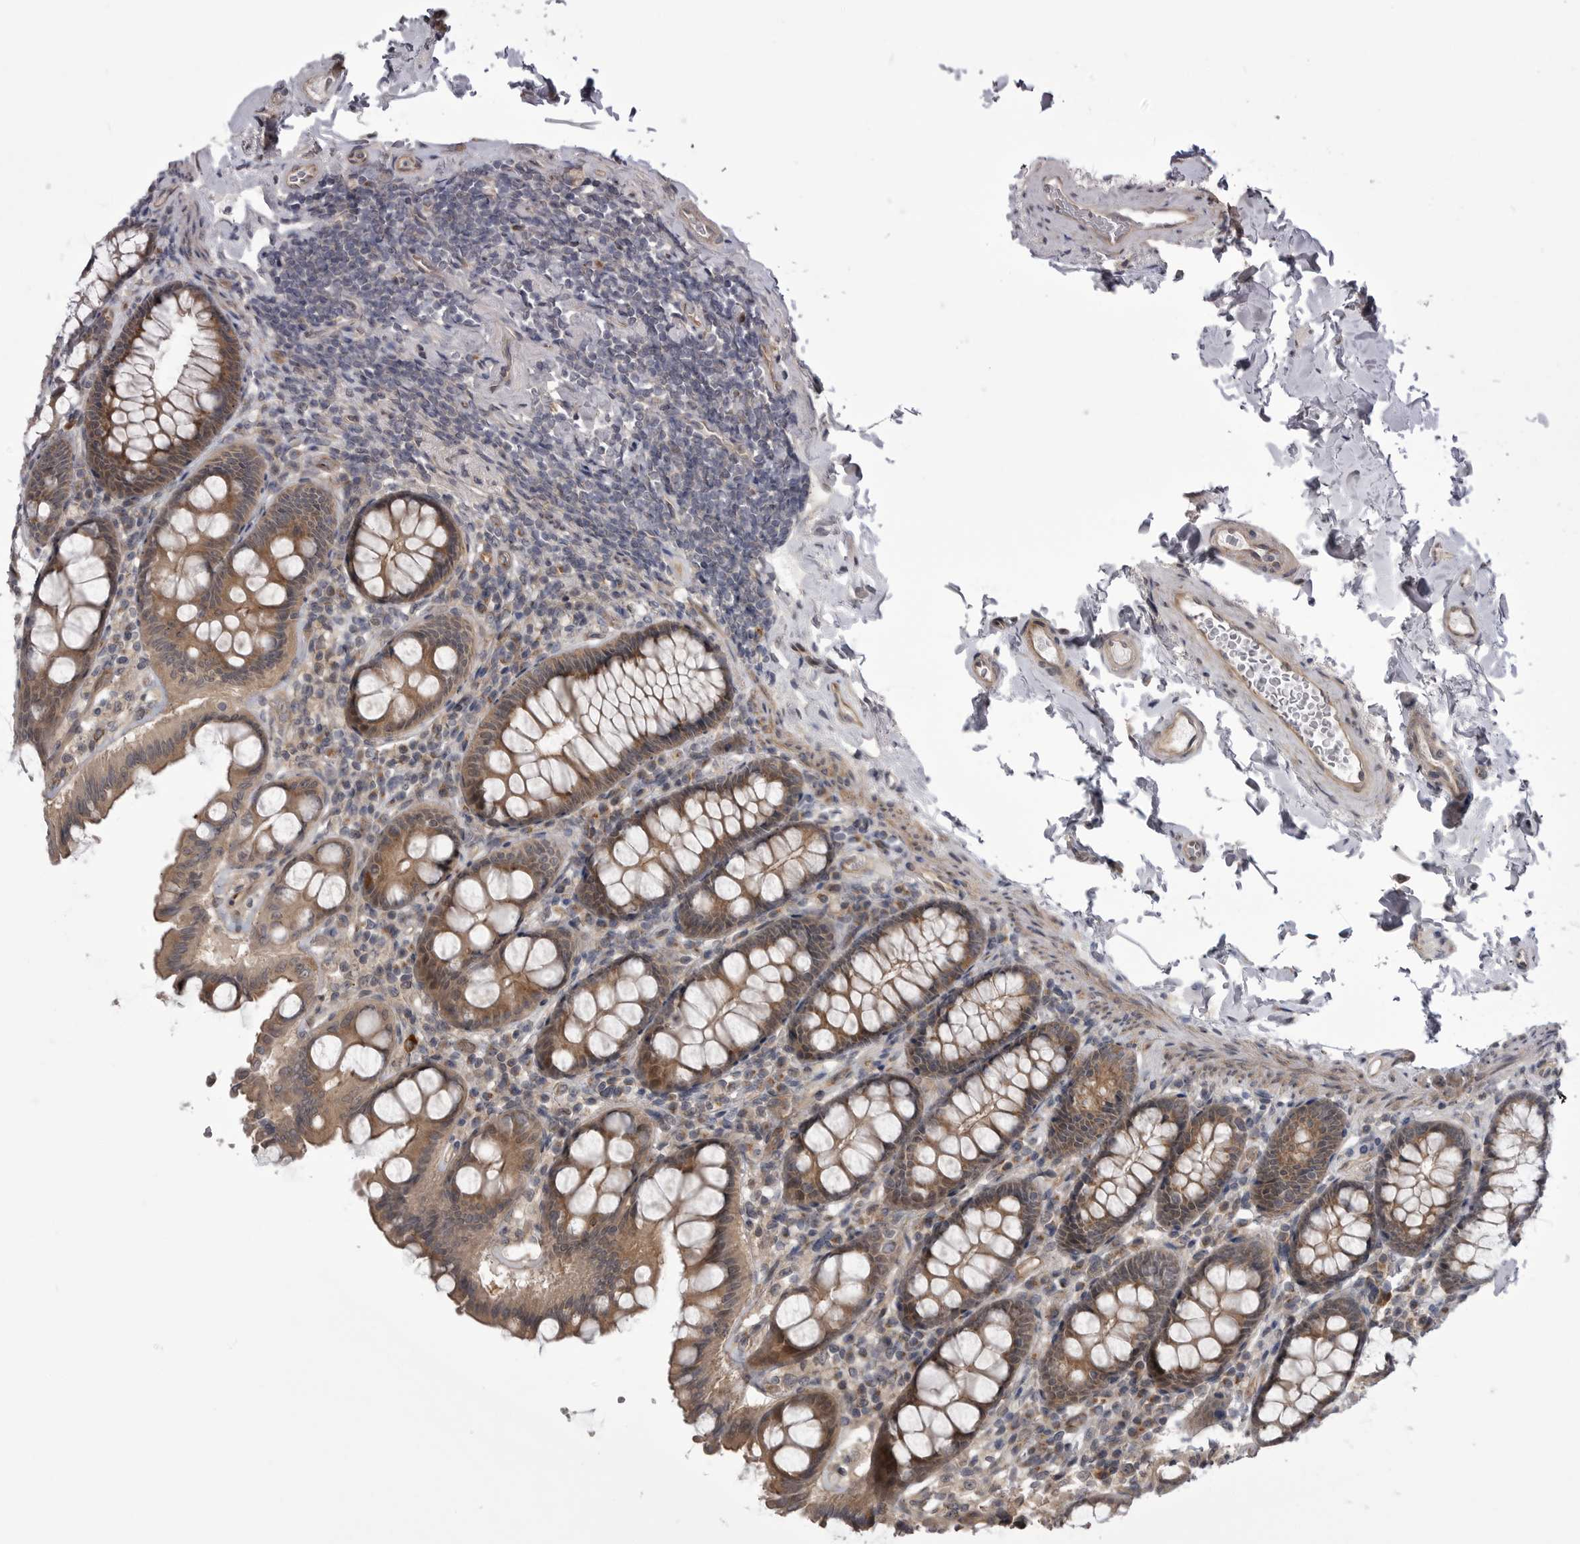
{"staining": {"intensity": "moderate", "quantity": ">75%", "location": "cytoplasmic/membranous"}, "tissue": "colon", "cell_type": "Endothelial cells", "image_type": "normal", "snomed": [{"axis": "morphology", "description": "Normal tissue, NOS"}, {"axis": "topography", "description": "Colon"}, {"axis": "topography", "description": "Peripheral nerve tissue"}], "caption": "Immunohistochemistry photomicrograph of unremarkable colon stained for a protein (brown), which reveals medium levels of moderate cytoplasmic/membranous expression in approximately >75% of endothelial cells.", "gene": "PDCL", "patient": {"sex": "female", "age": 61}}